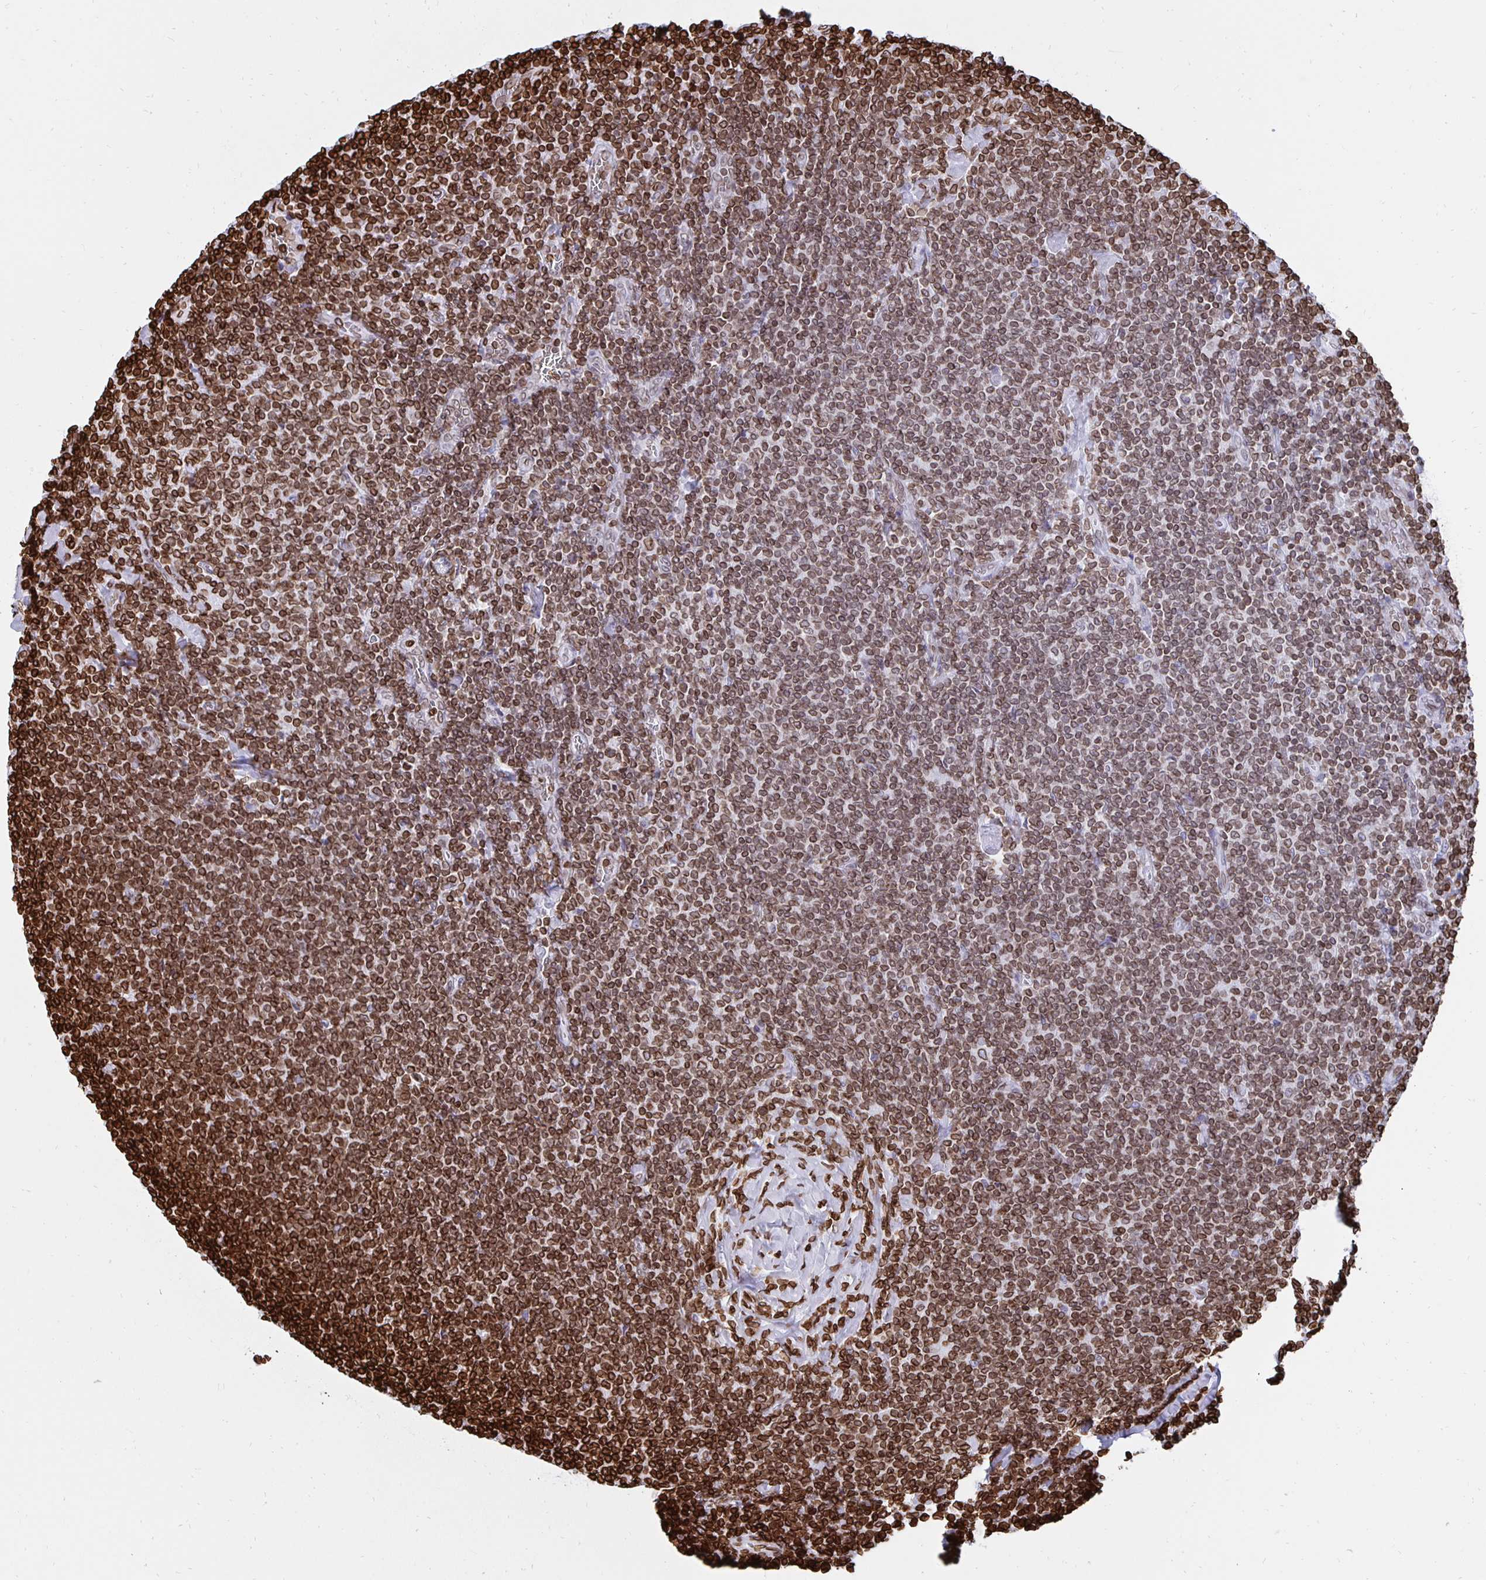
{"staining": {"intensity": "moderate", "quantity": ">75%", "location": "cytoplasmic/membranous,nuclear"}, "tissue": "lymphoma", "cell_type": "Tumor cells", "image_type": "cancer", "snomed": [{"axis": "morphology", "description": "Malignant lymphoma, non-Hodgkin's type, Low grade"}, {"axis": "topography", "description": "Lymph node"}], "caption": "Protein staining exhibits moderate cytoplasmic/membranous and nuclear staining in about >75% of tumor cells in lymphoma. (DAB (3,3'-diaminobenzidine) IHC, brown staining for protein, blue staining for nuclei).", "gene": "LMNB1", "patient": {"sex": "male", "age": 52}}